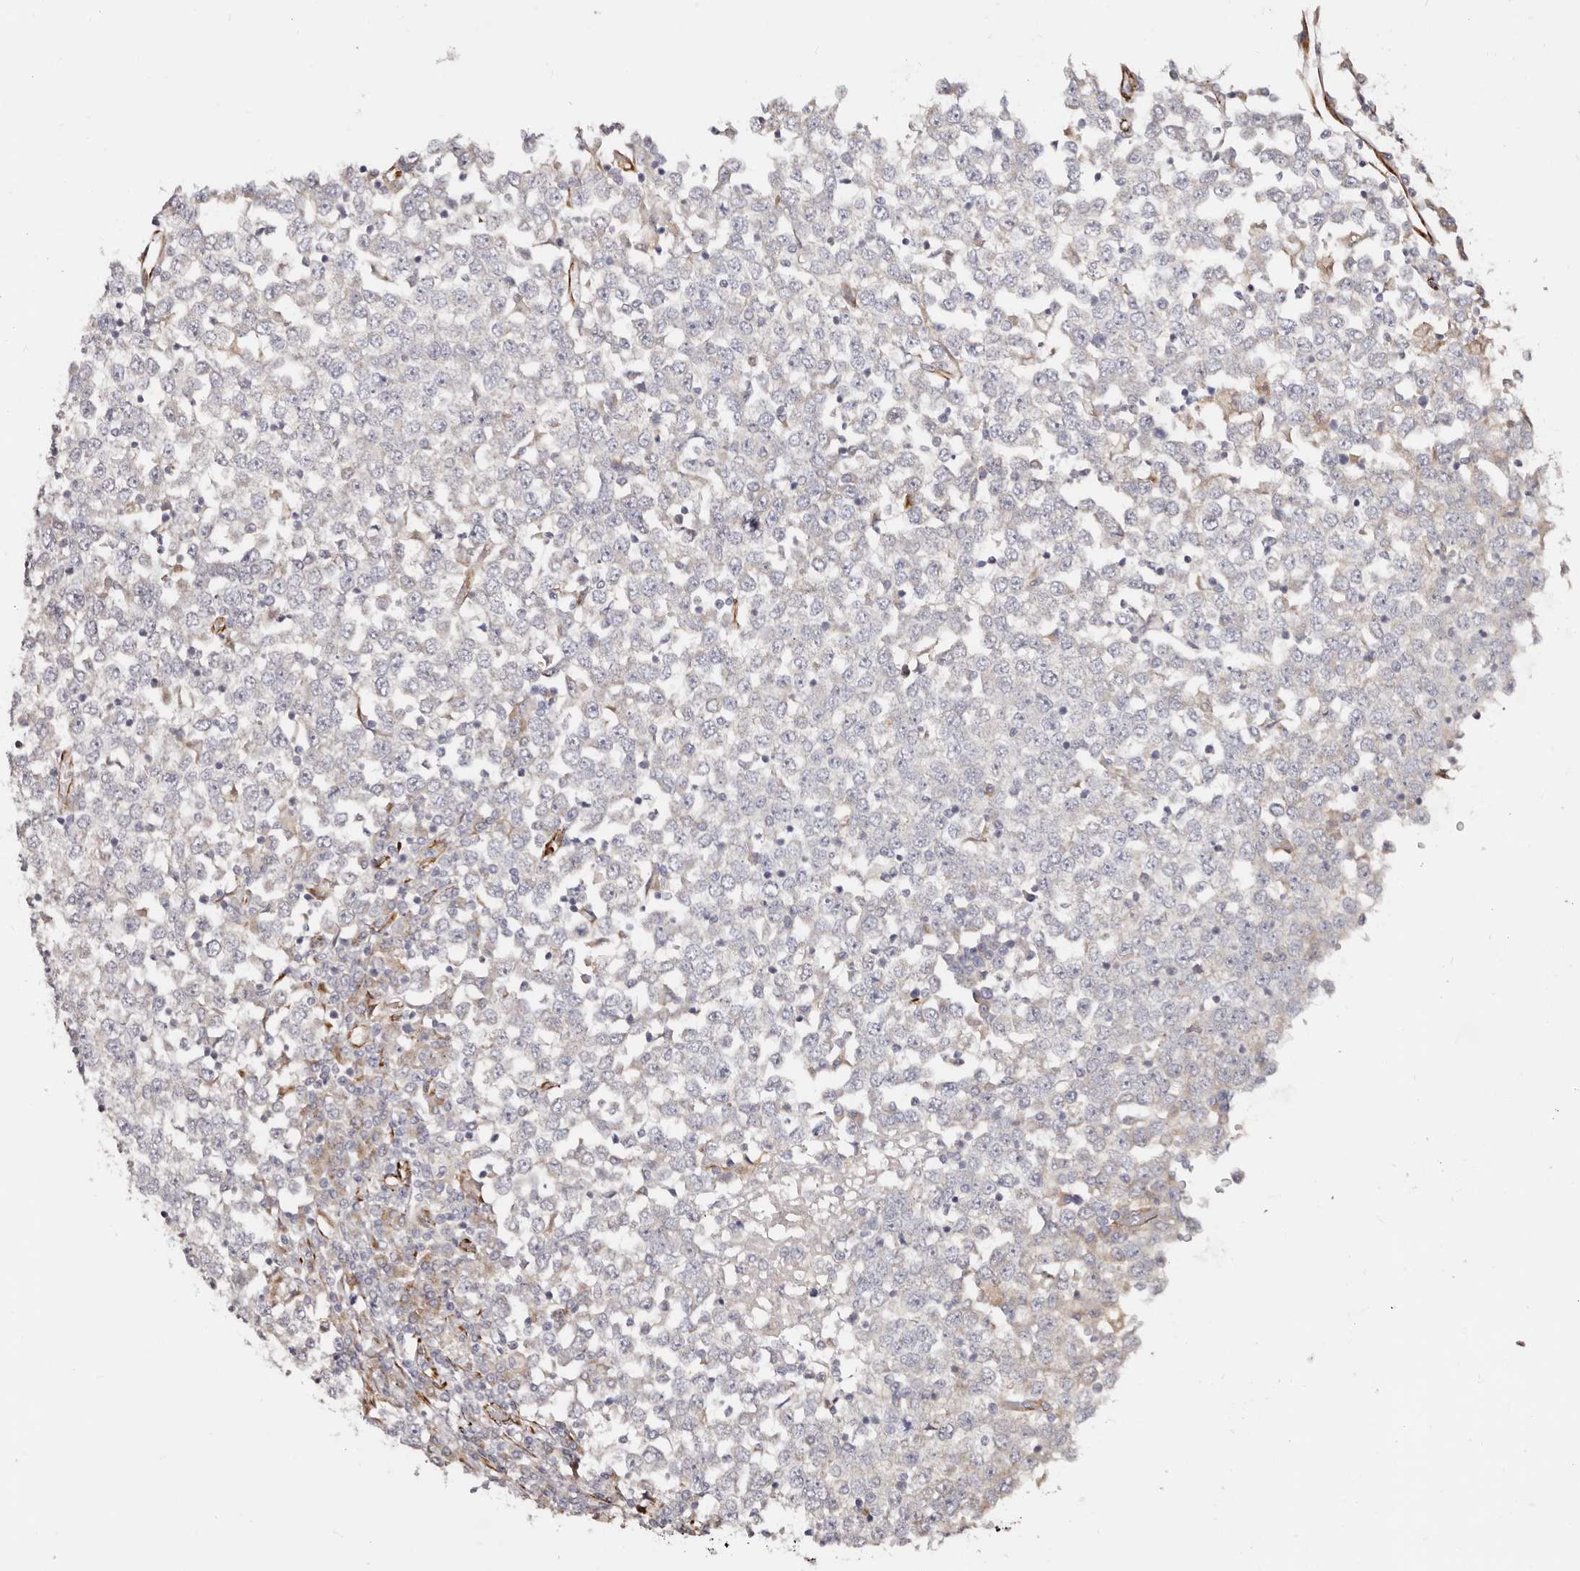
{"staining": {"intensity": "negative", "quantity": "none", "location": "none"}, "tissue": "testis cancer", "cell_type": "Tumor cells", "image_type": "cancer", "snomed": [{"axis": "morphology", "description": "Seminoma, NOS"}, {"axis": "topography", "description": "Testis"}], "caption": "A micrograph of human testis cancer (seminoma) is negative for staining in tumor cells.", "gene": "BCL2L15", "patient": {"sex": "male", "age": 65}}